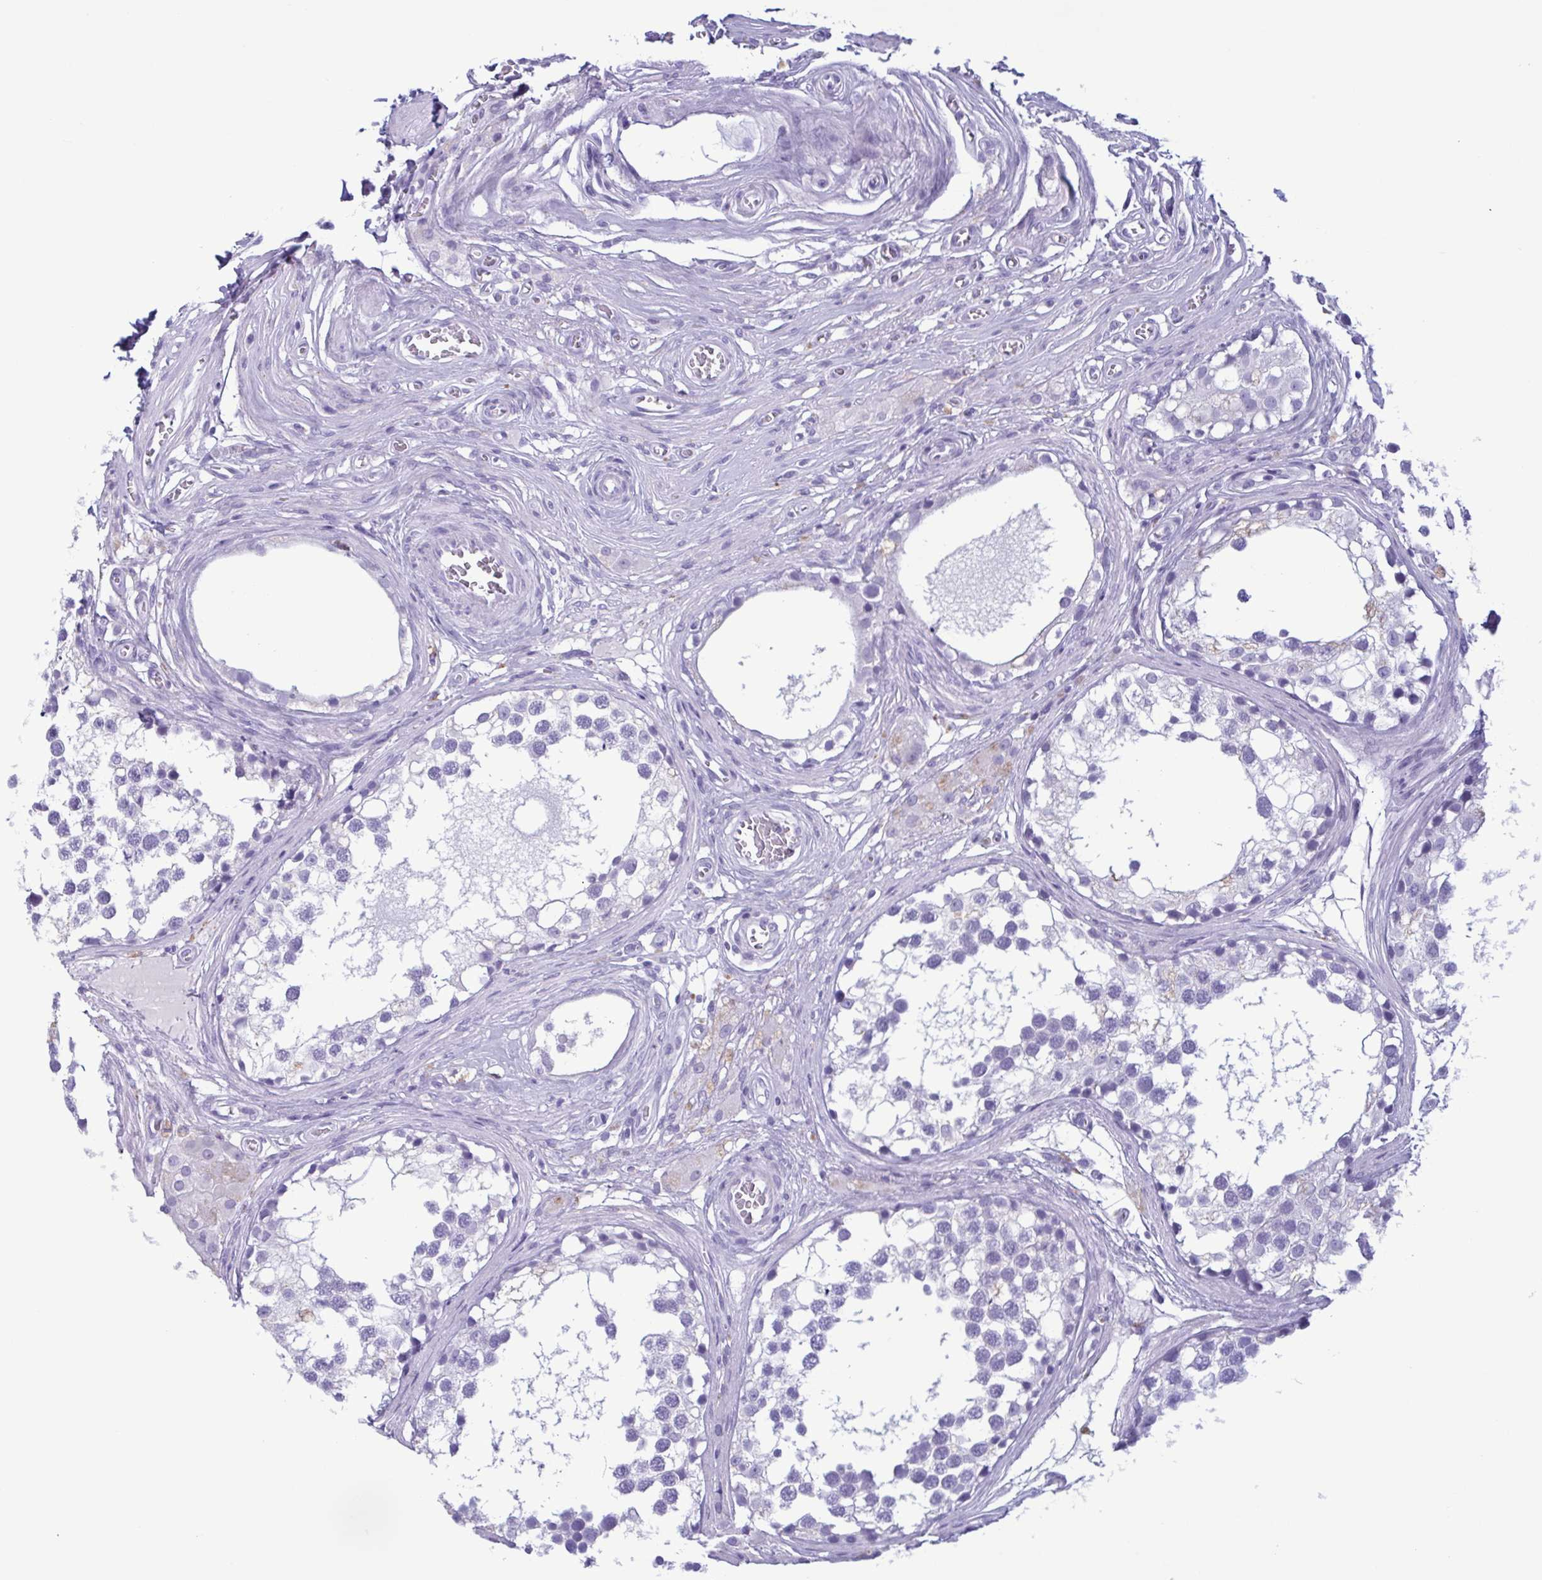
{"staining": {"intensity": "negative", "quantity": "none", "location": "none"}, "tissue": "testis", "cell_type": "Cells in seminiferous ducts", "image_type": "normal", "snomed": [{"axis": "morphology", "description": "Normal tissue, NOS"}, {"axis": "morphology", "description": "Seminoma, NOS"}, {"axis": "topography", "description": "Testis"}], "caption": "Immunohistochemical staining of benign human testis reveals no significant positivity in cells in seminiferous ducts. Brightfield microscopy of IHC stained with DAB (brown) and hematoxylin (blue), captured at high magnification.", "gene": "LTF", "patient": {"sex": "male", "age": 65}}